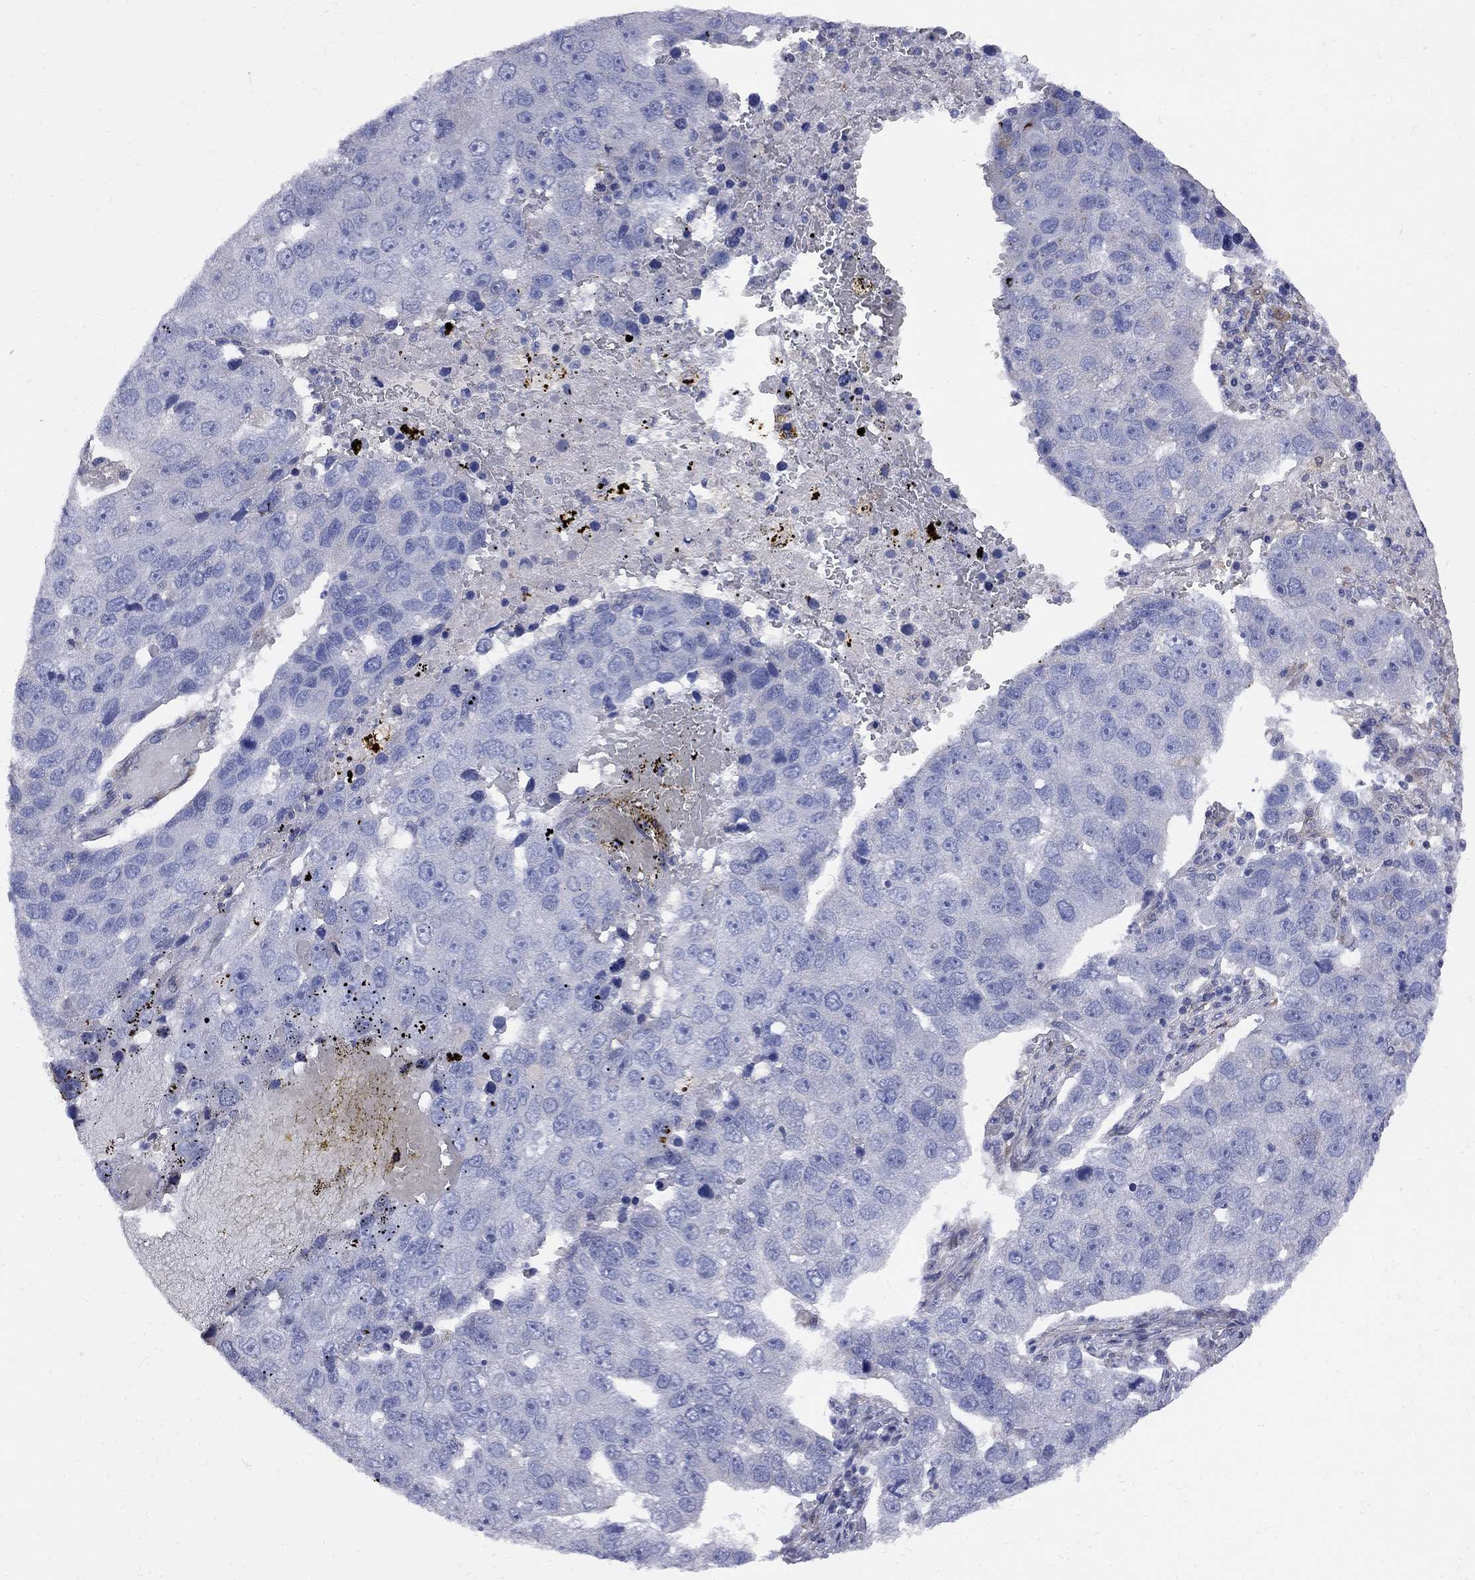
{"staining": {"intensity": "negative", "quantity": "none", "location": "none"}, "tissue": "pancreatic cancer", "cell_type": "Tumor cells", "image_type": "cancer", "snomed": [{"axis": "morphology", "description": "Adenocarcinoma, NOS"}, {"axis": "topography", "description": "Pancreas"}], "caption": "DAB immunohistochemical staining of human pancreatic adenocarcinoma shows no significant positivity in tumor cells.", "gene": "MTHFR", "patient": {"sex": "female", "age": 61}}